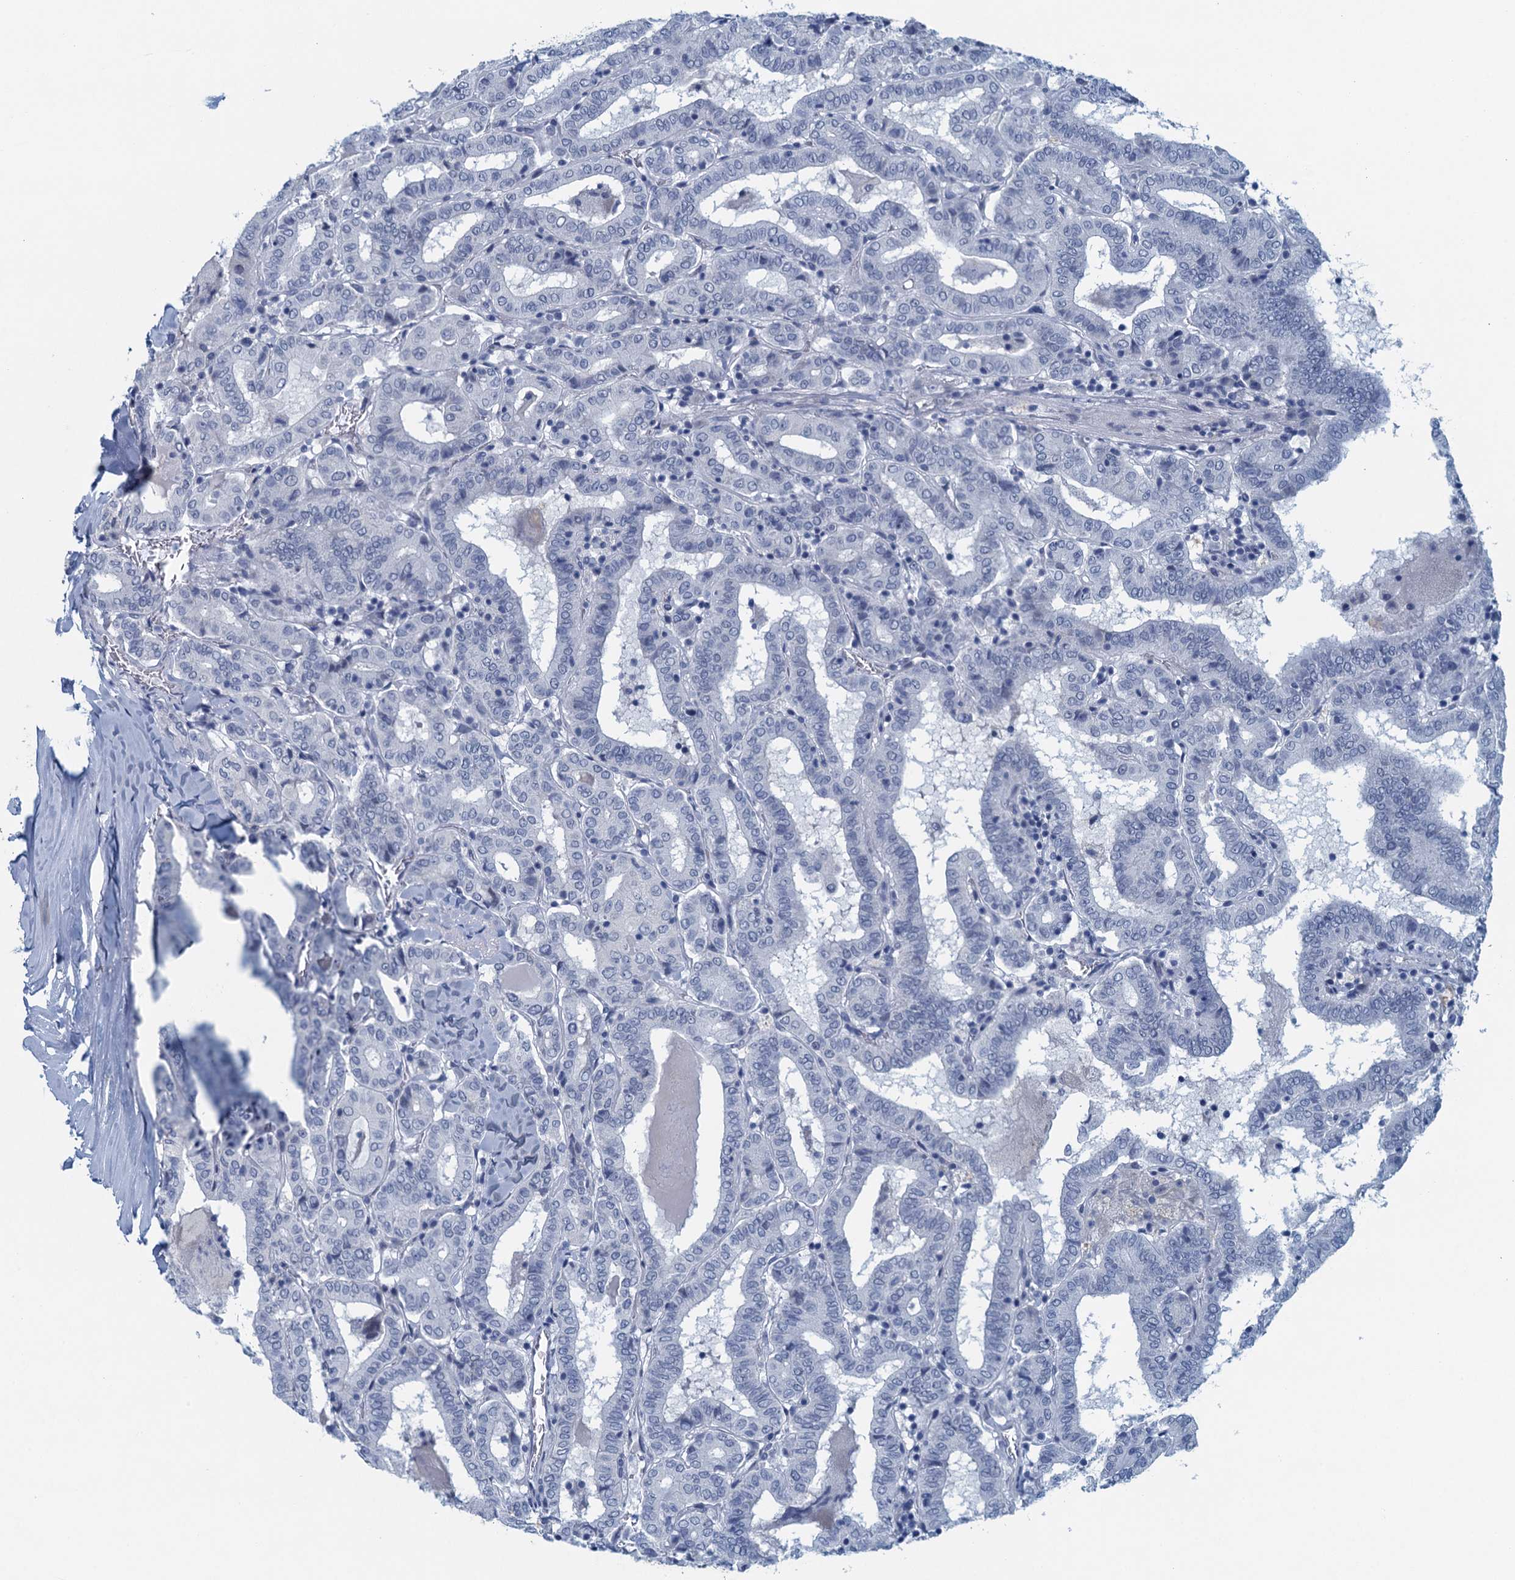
{"staining": {"intensity": "negative", "quantity": "none", "location": "none"}, "tissue": "thyroid cancer", "cell_type": "Tumor cells", "image_type": "cancer", "snomed": [{"axis": "morphology", "description": "Papillary adenocarcinoma, NOS"}, {"axis": "topography", "description": "Thyroid gland"}], "caption": "An image of thyroid papillary adenocarcinoma stained for a protein shows no brown staining in tumor cells.", "gene": "ENSG00000131152", "patient": {"sex": "female", "age": 72}}